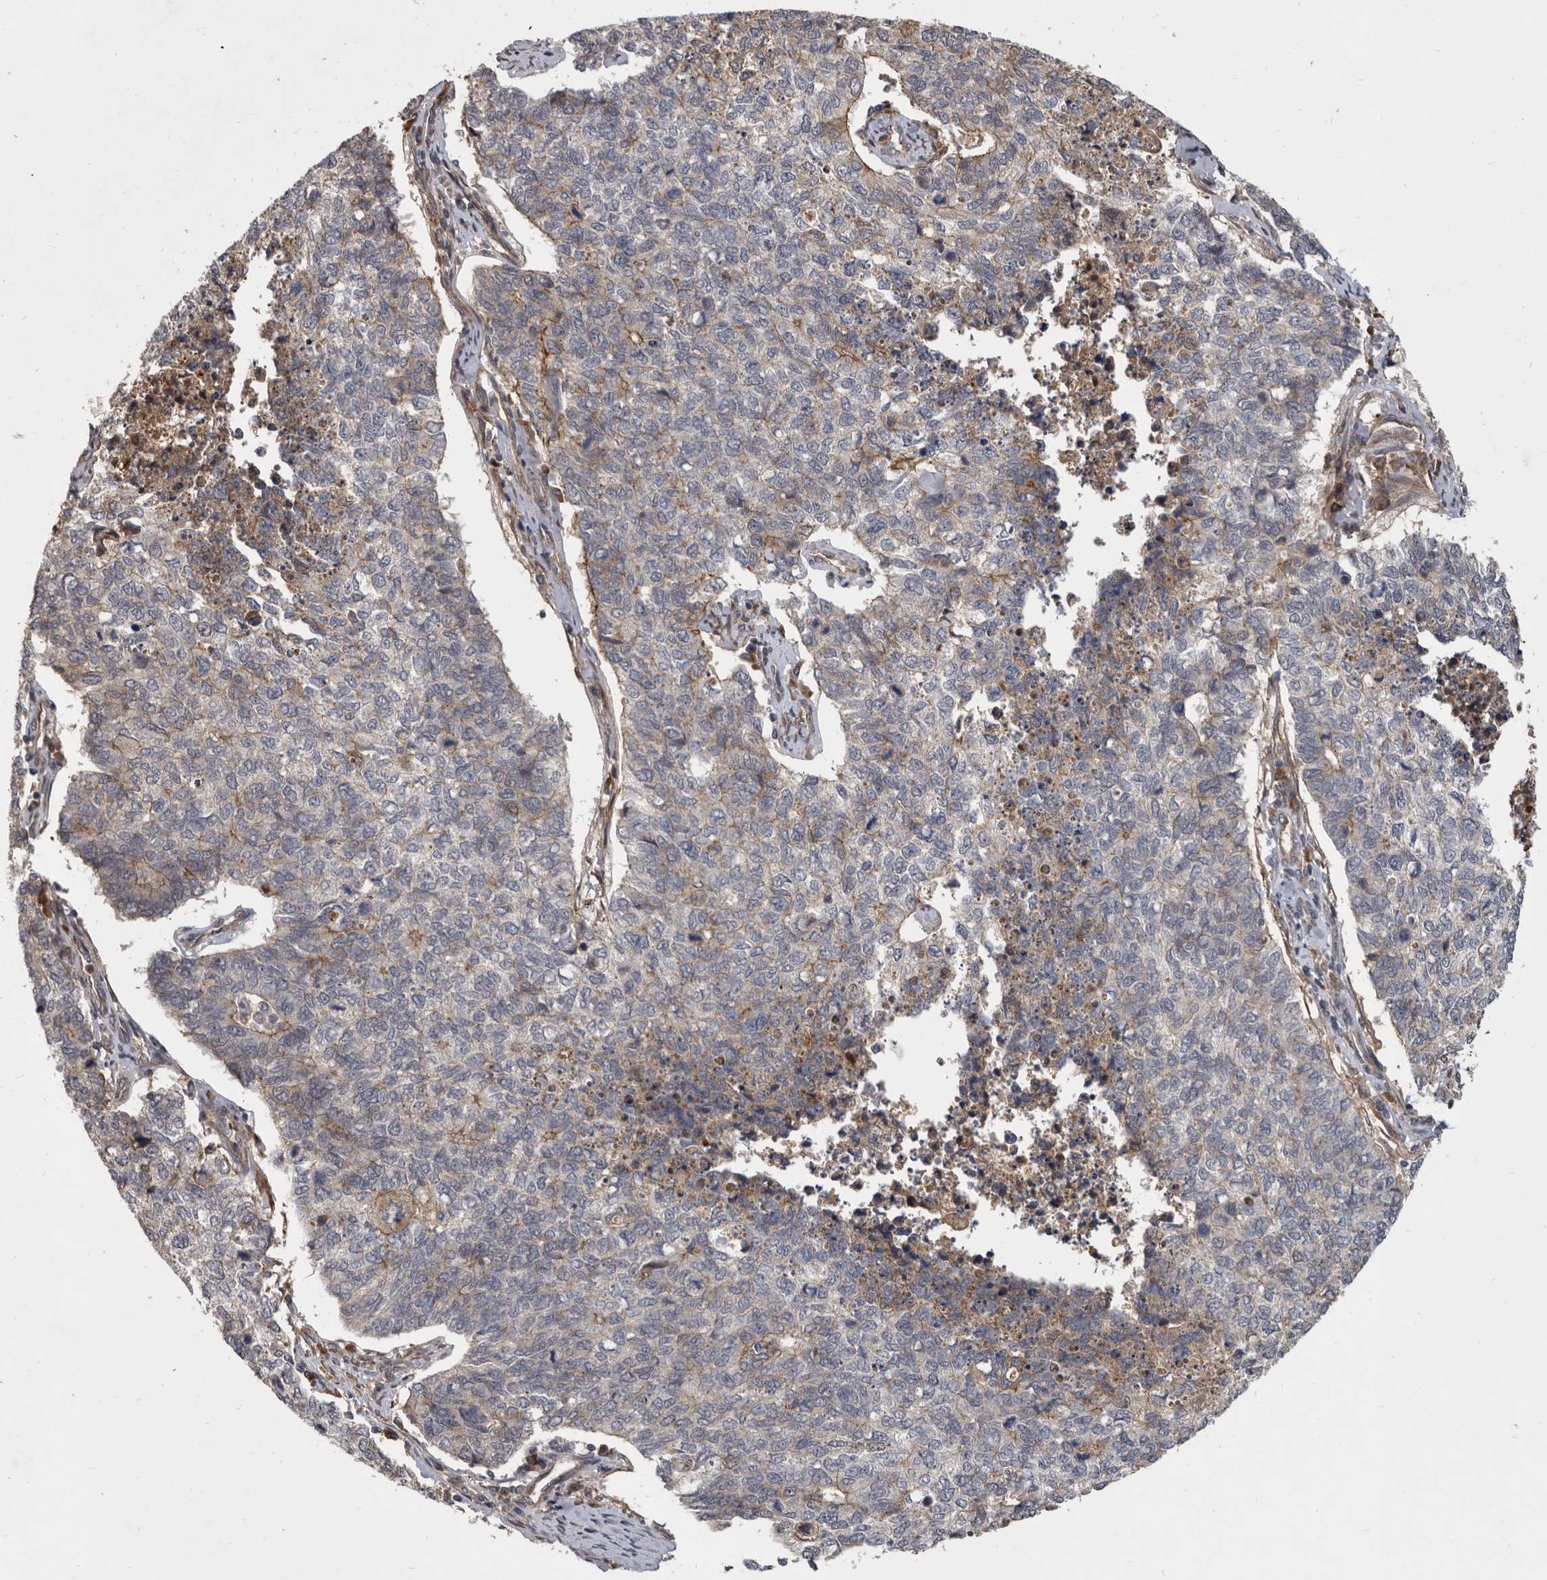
{"staining": {"intensity": "weak", "quantity": "<25%", "location": "cytoplasmic/membranous"}, "tissue": "cervical cancer", "cell_type": "Tumor cells", "image_type": "cancer", "snomed": [{"axis": "morphology", "description": "Squamous cell carcinoma, NOS"}, {"axis": "topography", "description": "Cervix"}], "caption": "Immunohistochemistry photomicrograph of neoplastic tissue: human squamous cell carcinoma (cervical) stained with DAB (3,3'-diaminobenzidine) shows no significant protein expression in tumor cells.", "gene": "DNAJC28", "patient": {"sex": "female", "age": 63}}